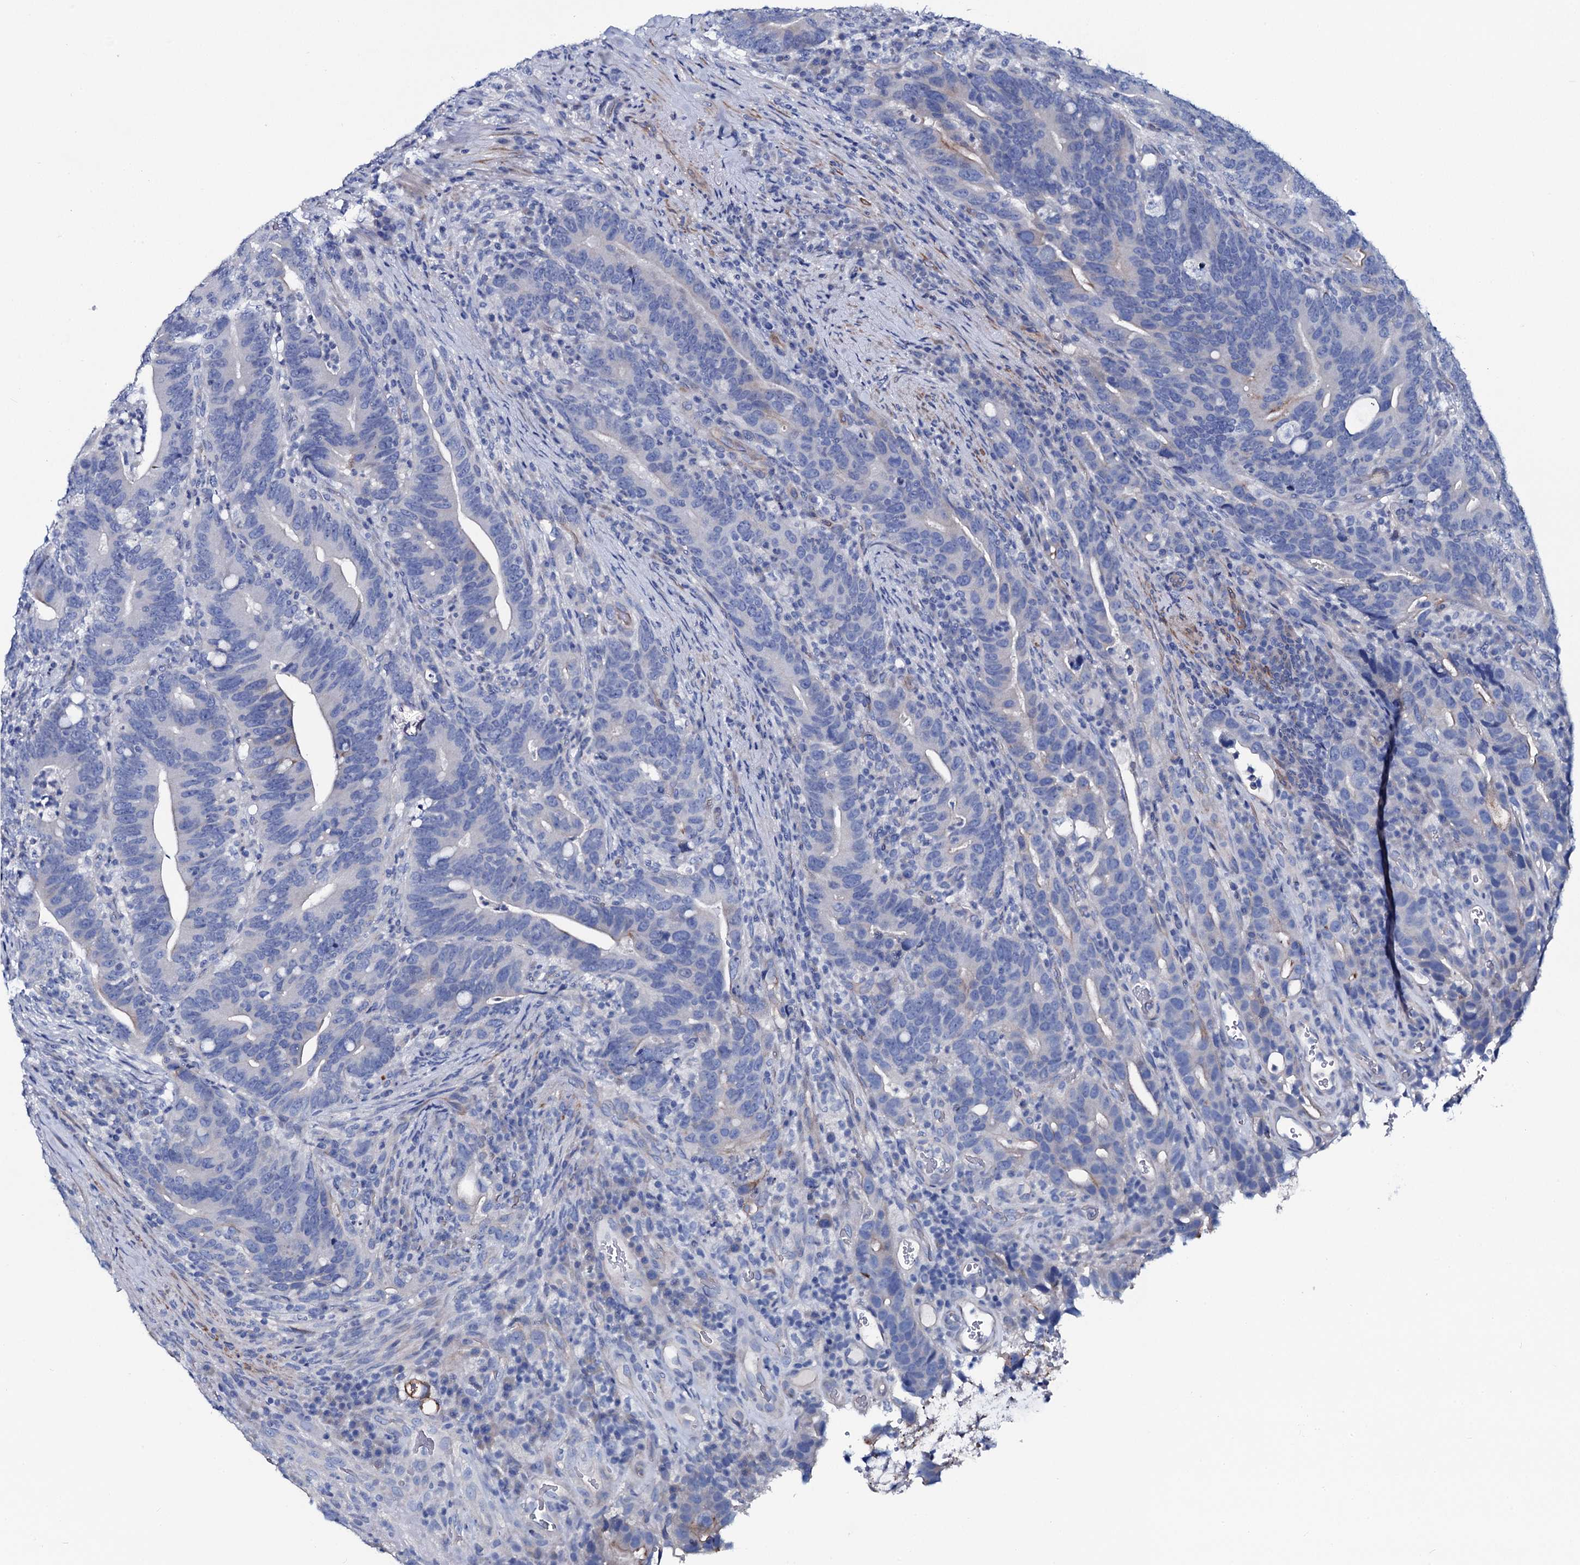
{"staining": {"intensity": "moderate", "quantity": "<25%", "location": "cytoplasmic/membranous"}, "tissue": "colorectal cancer", "cell_type": "Tumor cells", "image_type": "cancer", "snomed": [{"axis": "morphology", "description": "Adenocarcinoma, NOS"}, {"axis": "topography", "description": "Colon"}], "caption": "Immunohistochemical staining of adenocarcinoma (colorectal) demonstrates low levels of moderate cytoplasmic/membranous staining in about <25% of tumor cells.", "gene": "GYS2", "patient": {"sex": "female", "age": 66}}